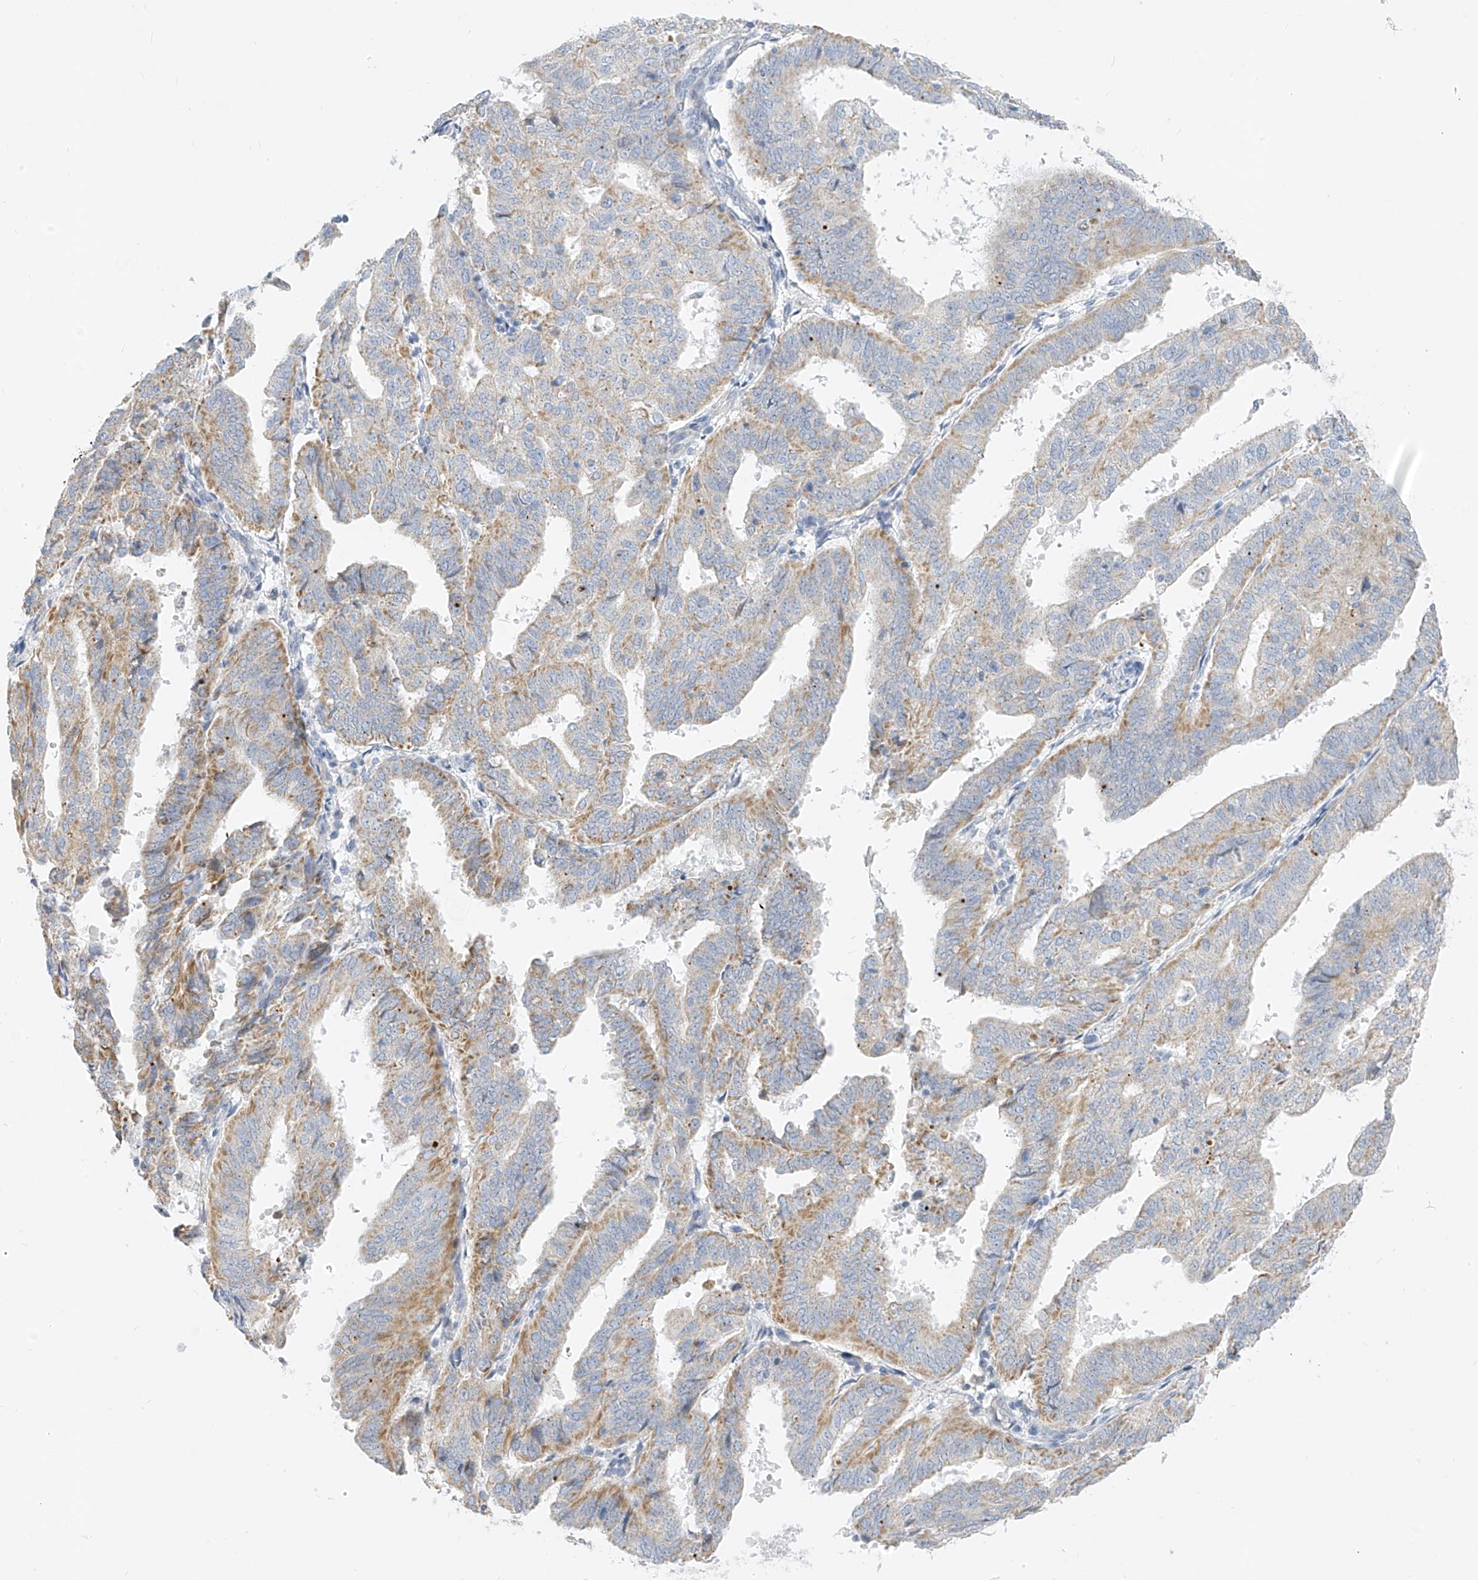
{"staining": {"intensity": "moderate", "quantity": "<25%", "location": "cytoplasmic/membranous"}, "tissue": "endometrial cancer", "cell_type": "Tumor cells", "image_type": "cancer", "snomed": [{"axis": "morphology", "description": "Adenocarcinoma, NOS"}, {"axis": "topography", "description": "Uterus"}], "caption": "Immunohistochemical staining of human endometrial adenocarcinoma exhibits low levels of moderate cytoplasmic/membranous positivity in about <25% of tumor cells. The staining was performed using DAB (3,3'-diaminobenzidine), with brown indicating positive protein expression. Nuclei are stained blue with hematoxylin.", "gene": "ZNF404", "patient": {"sex": "female", "age": 77}}